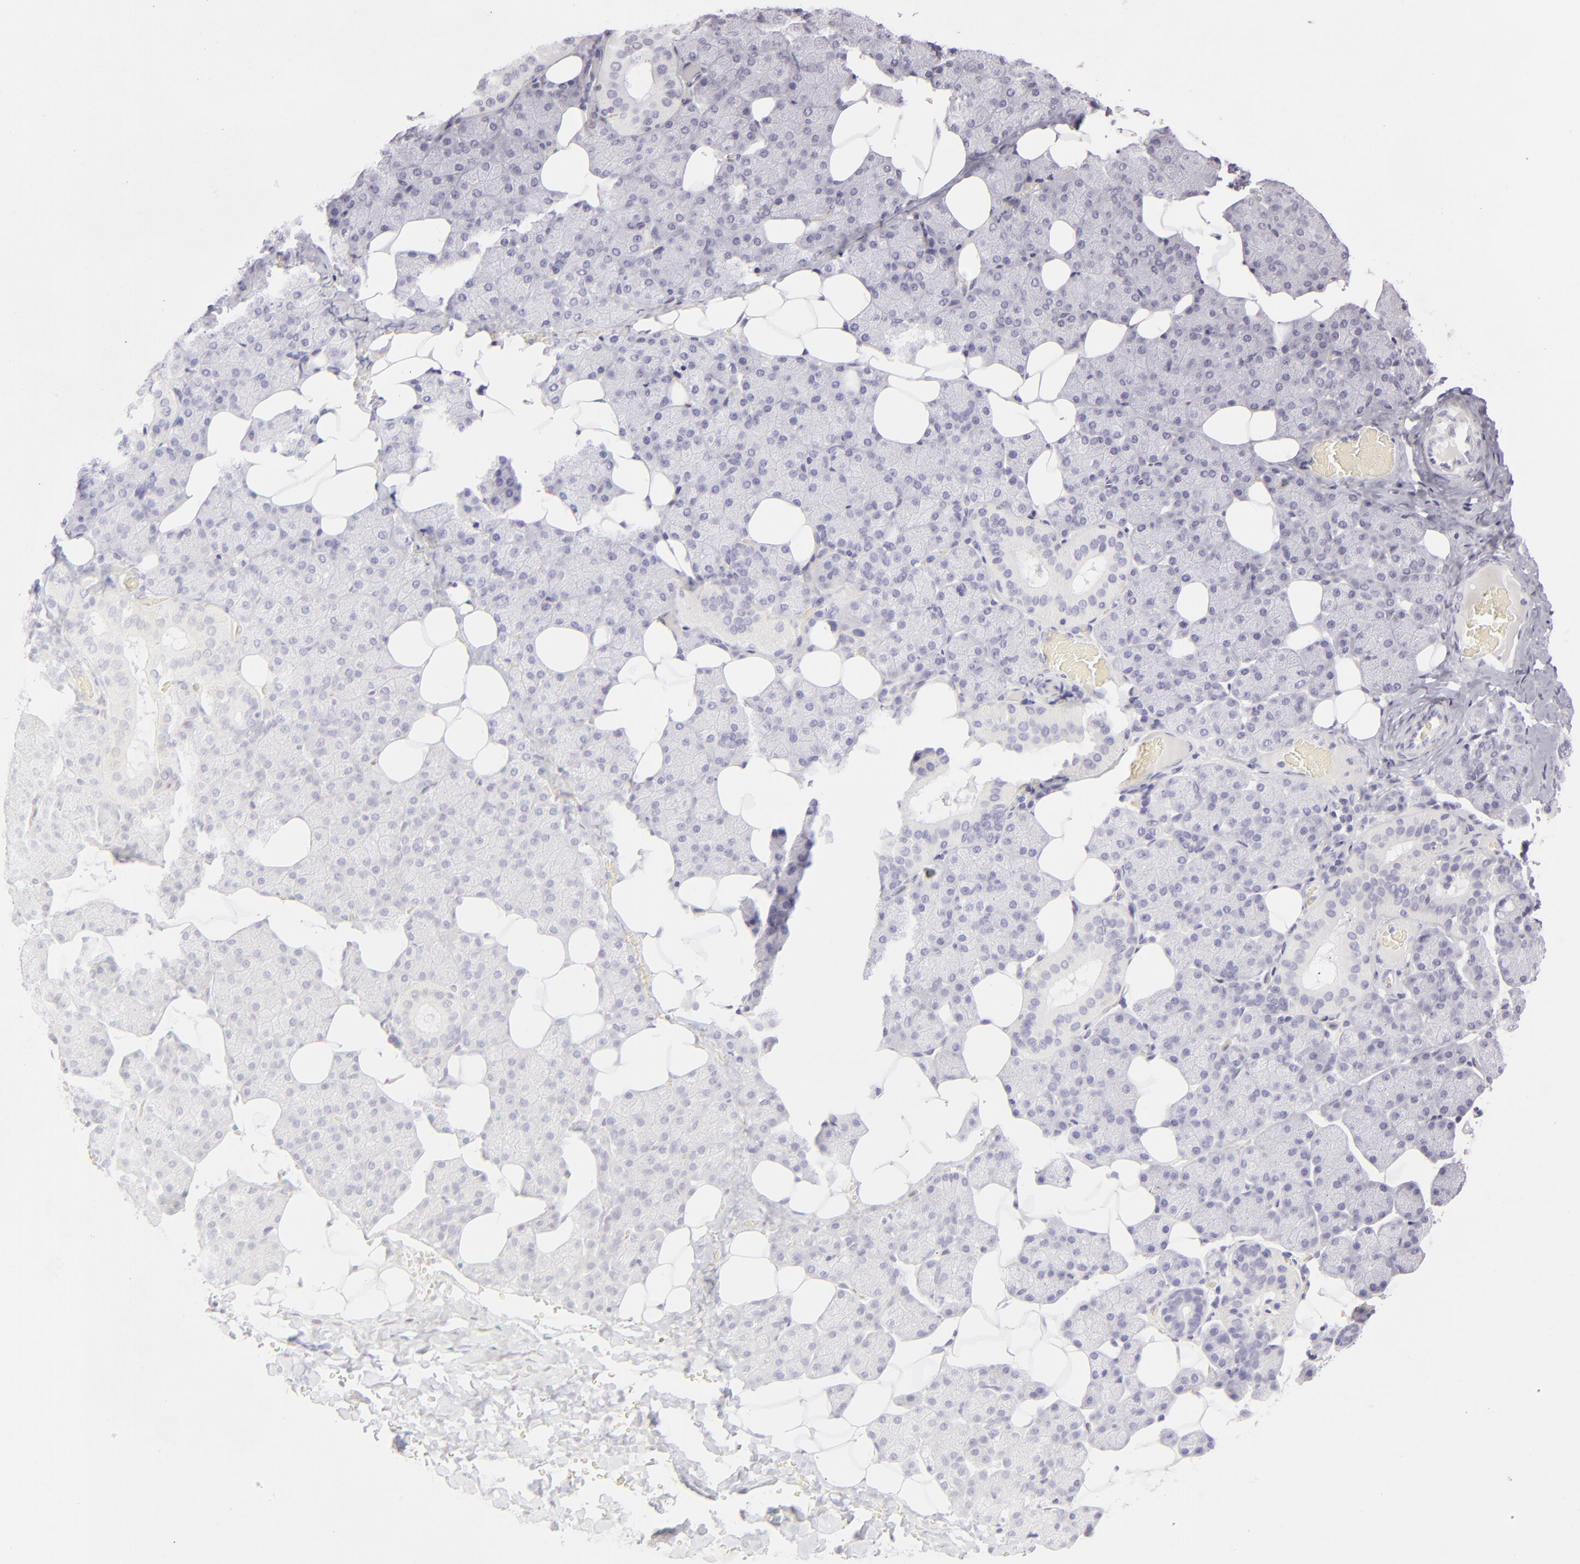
{"staining": {"intensity": "negative", "quantity": "none", "location": "none"}, "tissue": "salivary gland", "cell_type": "Glandular cells", "image_type": "normal", "snomed": [{"axis": "morphology", "description": "Normal tissue, NOS"}, {"axis": "topography", "description": "Lymph node"}, {"axis": "topography", "description": "Salivary gland"}], "caption": "The immunohistochemistry histopathology image has no significant positivity in glandular cells of salivary gland. Nuclei are stained in blue.", "gene": "CDX2", "patient": {"sex": "male", "age": 8}}